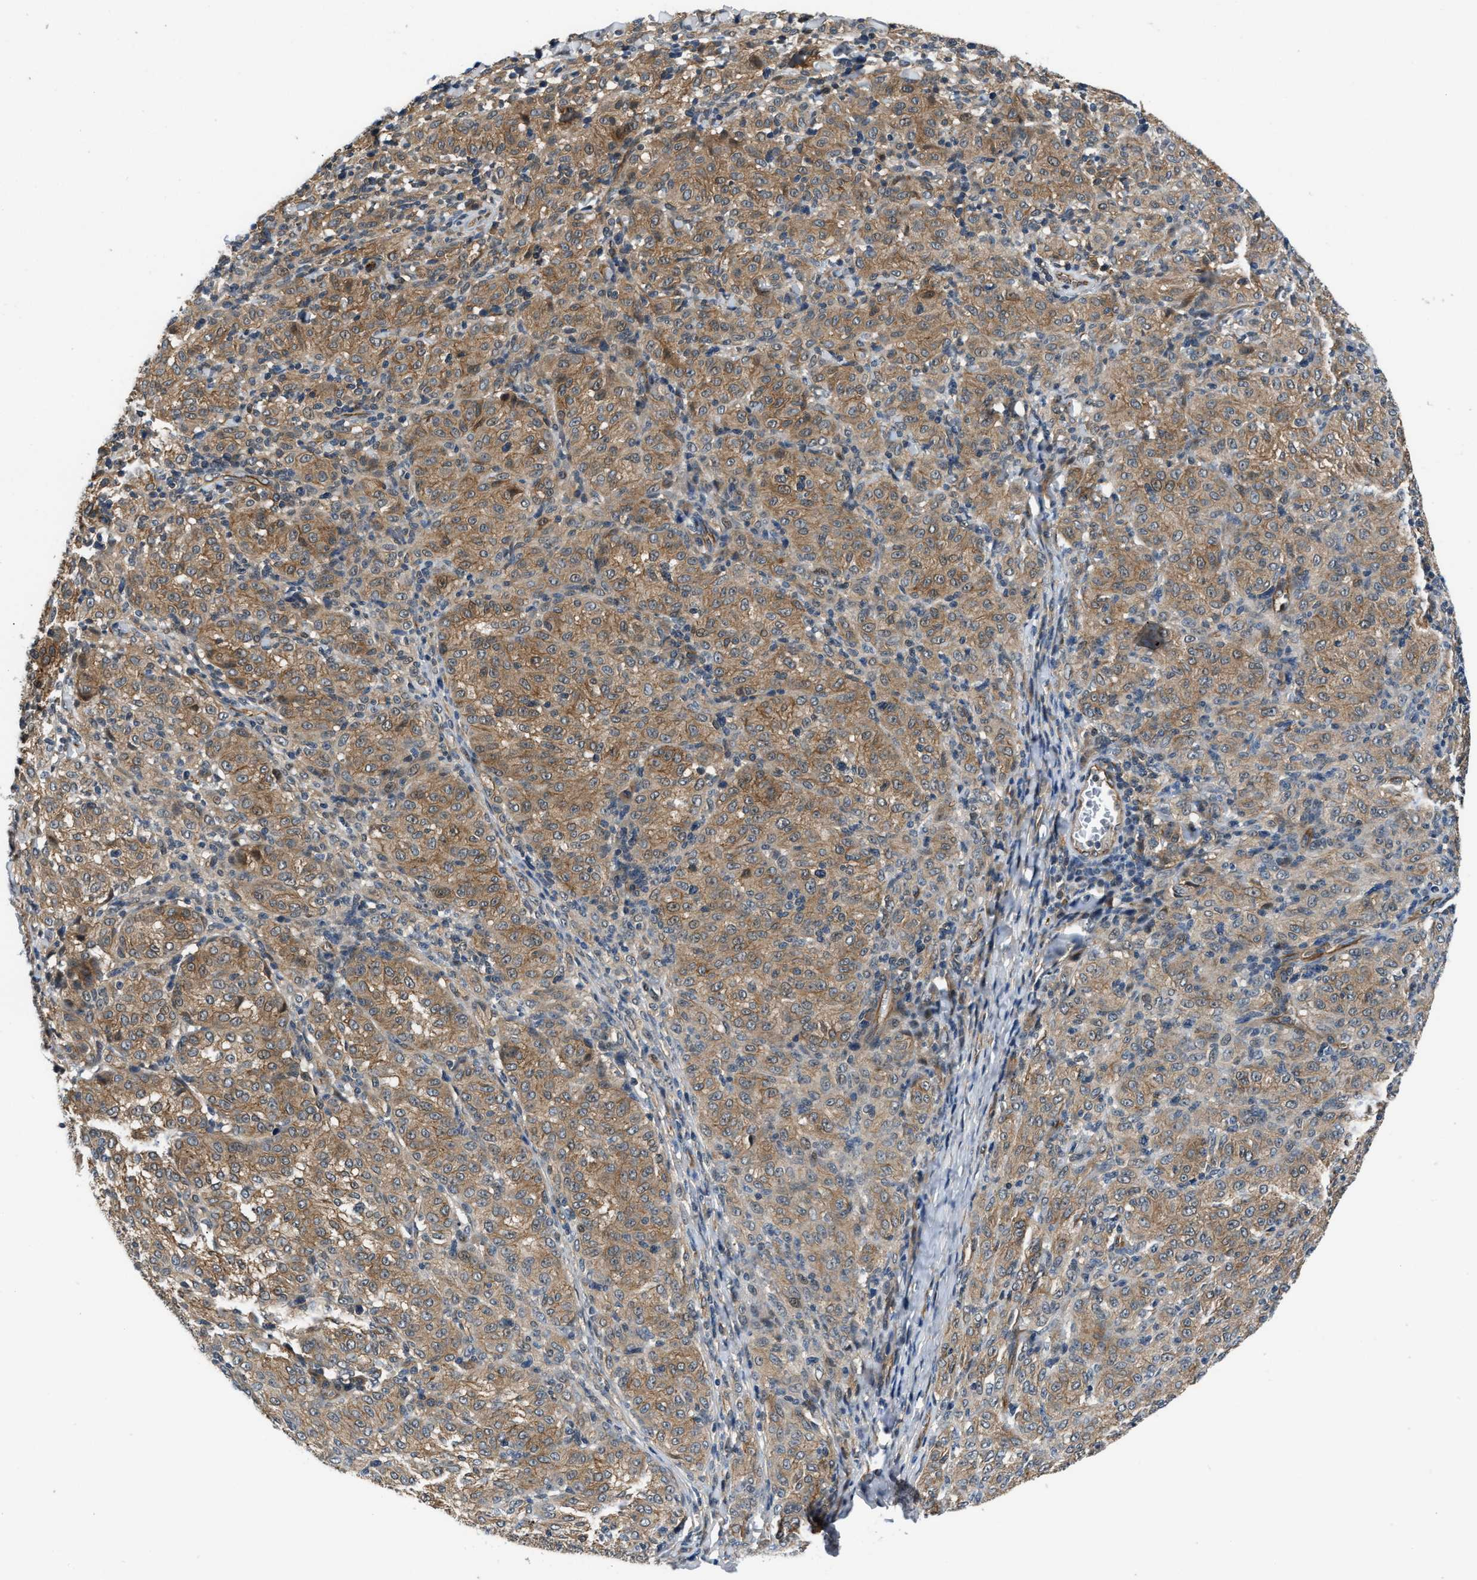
{"staining": {"intensity": "moderate", "quantity": ">75%", "location": "cytoplasmic/membranous"}, "tissue": "melanoma", "cell_type": "Tumor cells", "image_type": "cancer", "snomed": [{"axis": "morphology", "description": "Malignant melanoma, NOS"}, {"axis": "topography", "description": "Skin"}], "caption": "Human malignant melanoma stained for a protein (brown) displays moderate cytoplasmic/membranous positive positivity in about >75% of tumor cells.", "gene": "COPS2", "patient": {"sex": "female", "age": 72}}